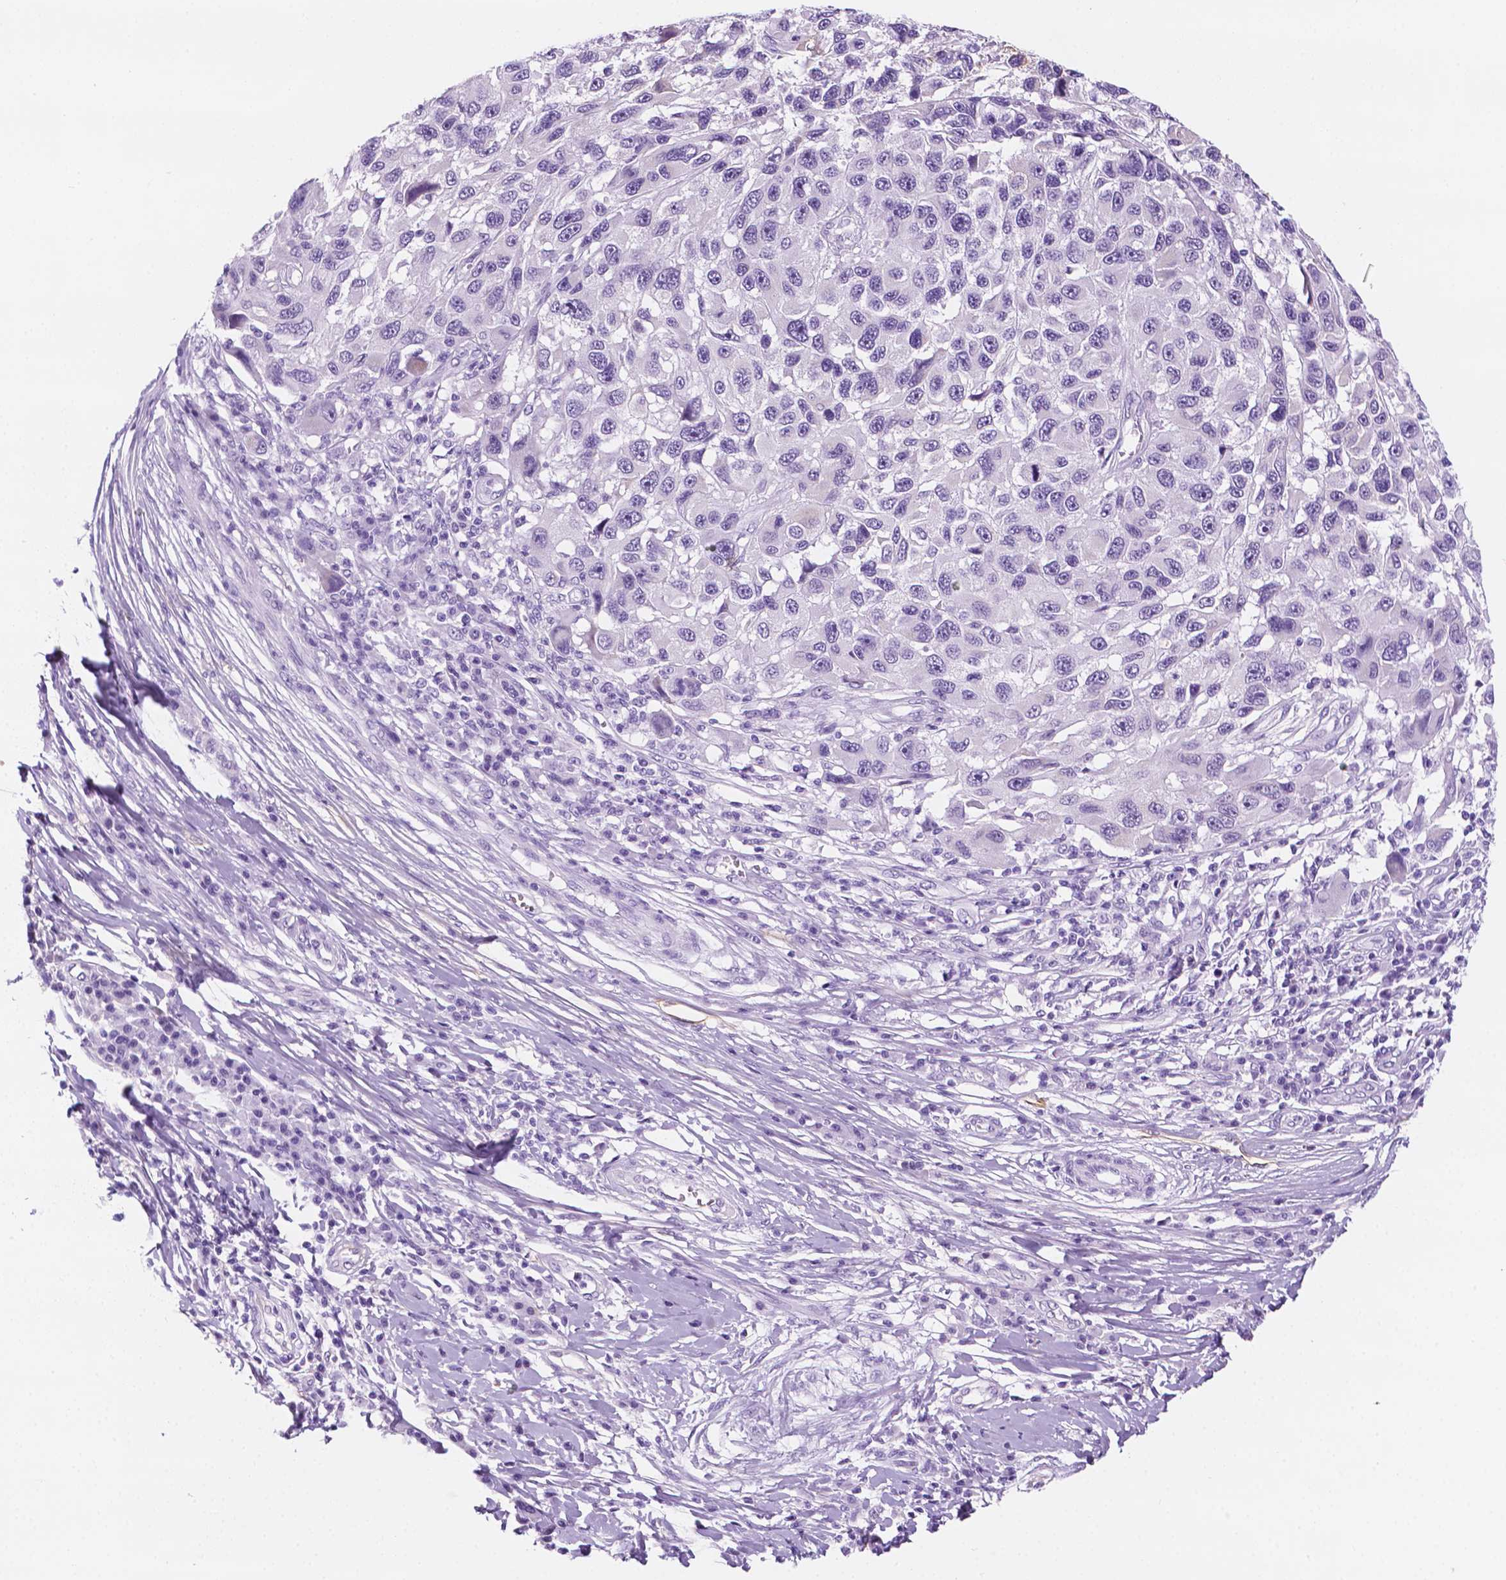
{"staining": {"intensity": "negative", "quantity": "none", "location": "none"}, "tissue": "melanoma", "cell_type": "Tumor cells", "image_type": "cancer", "snomed": [{"axis": "morphology", "description": "Malignant melanoma, NOS"}, {"axis": "topography", "description": "Skin"}], "caption": "A high-resolution image shows IHC staining of malignant melanoma, which displays no significant staining in tumor cells.", "gene": "PPL", "patient": {"sex": "male", "age": 53}}